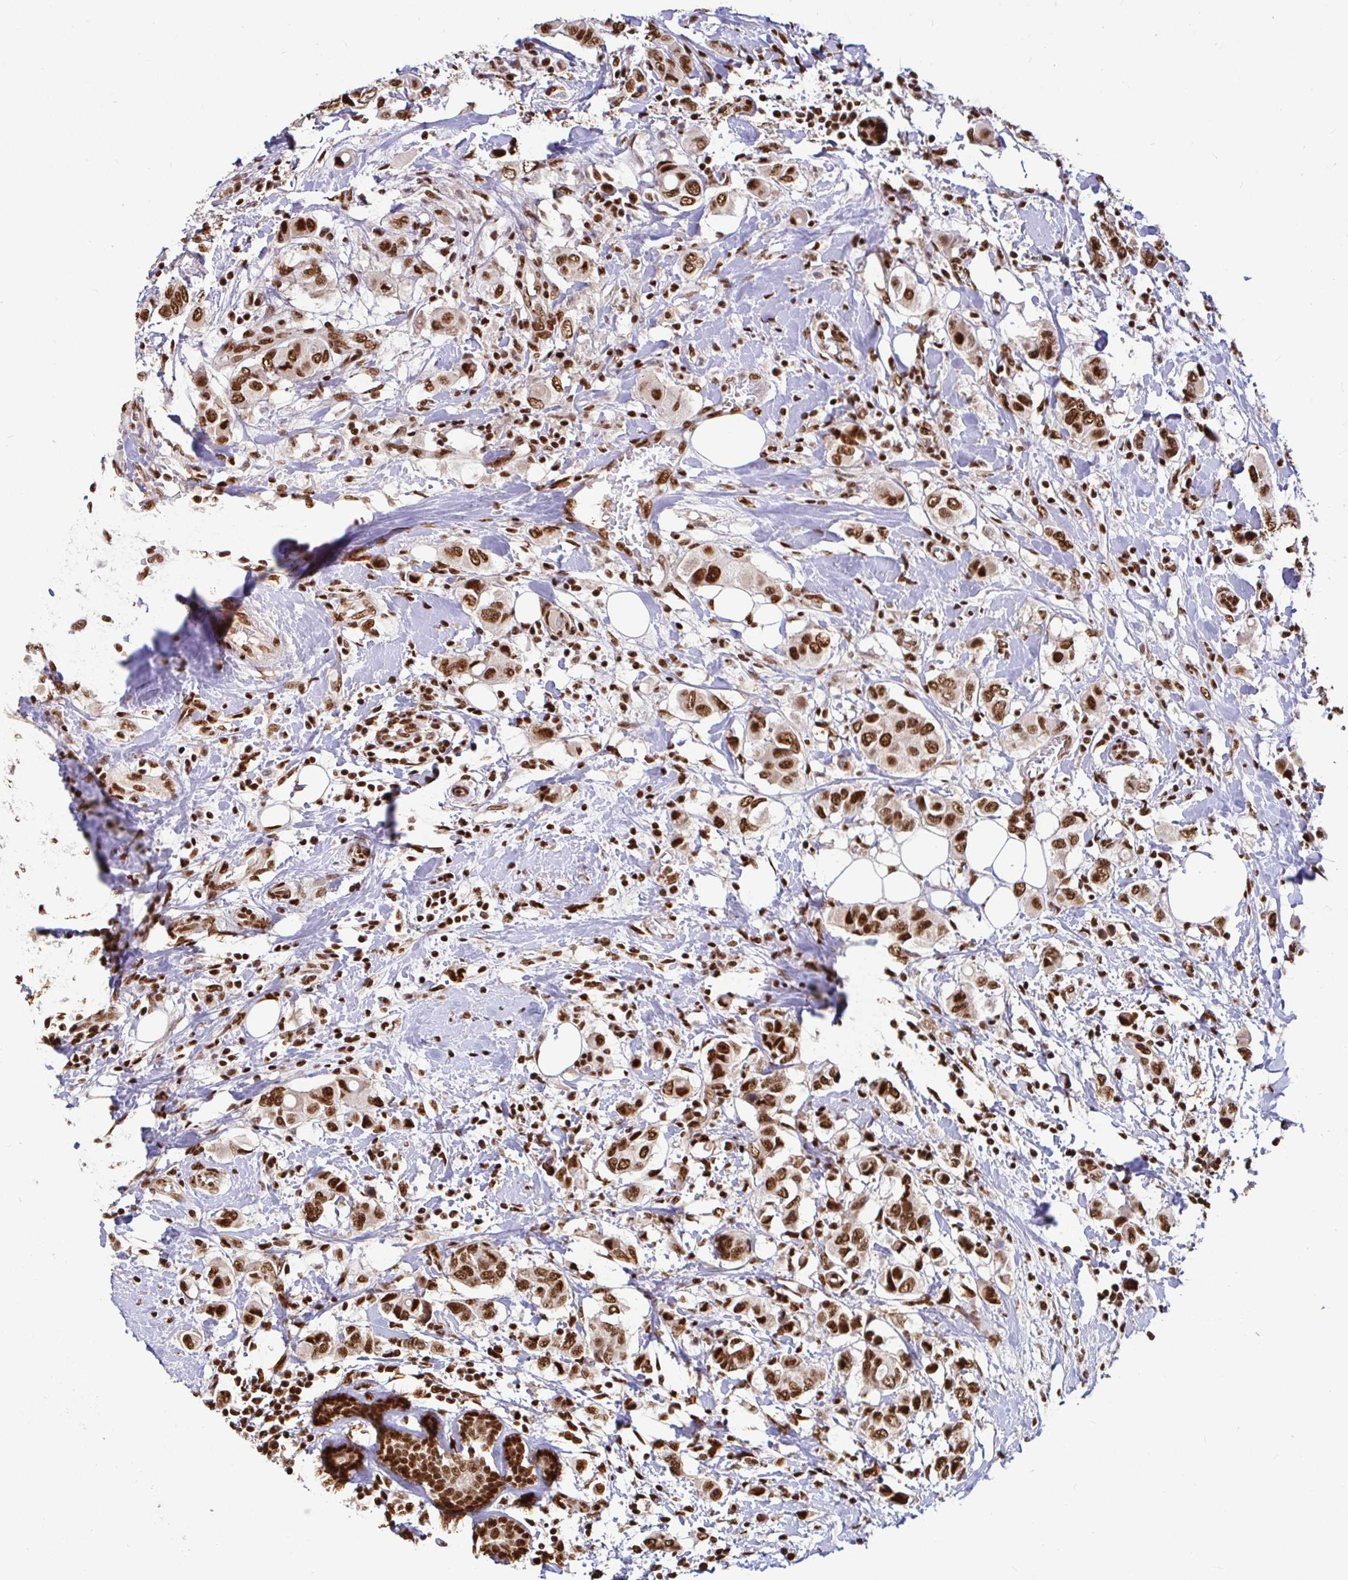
{"staining": {"intensity": "strong", "quantity": ">75%", "location": "nuclear"}, "tissue": "breast cancer", "cell_type": "Tumor cells", "image_type": "cancer", "snomed": [{"axis": "morphology", "description": "Lobular carcinoma"}, {"axis": "topography", "description": "Breast"}], "caption": "DAB (3,3'-diaminobenzidine) immunohistochemical staining of human breast cancer (lobular carcinoma) reveals strong nuclear protein positivity in approximately >75% of tumor cells.", "gene": "SP3", "patient": {"sex": "female", "age": 51}}